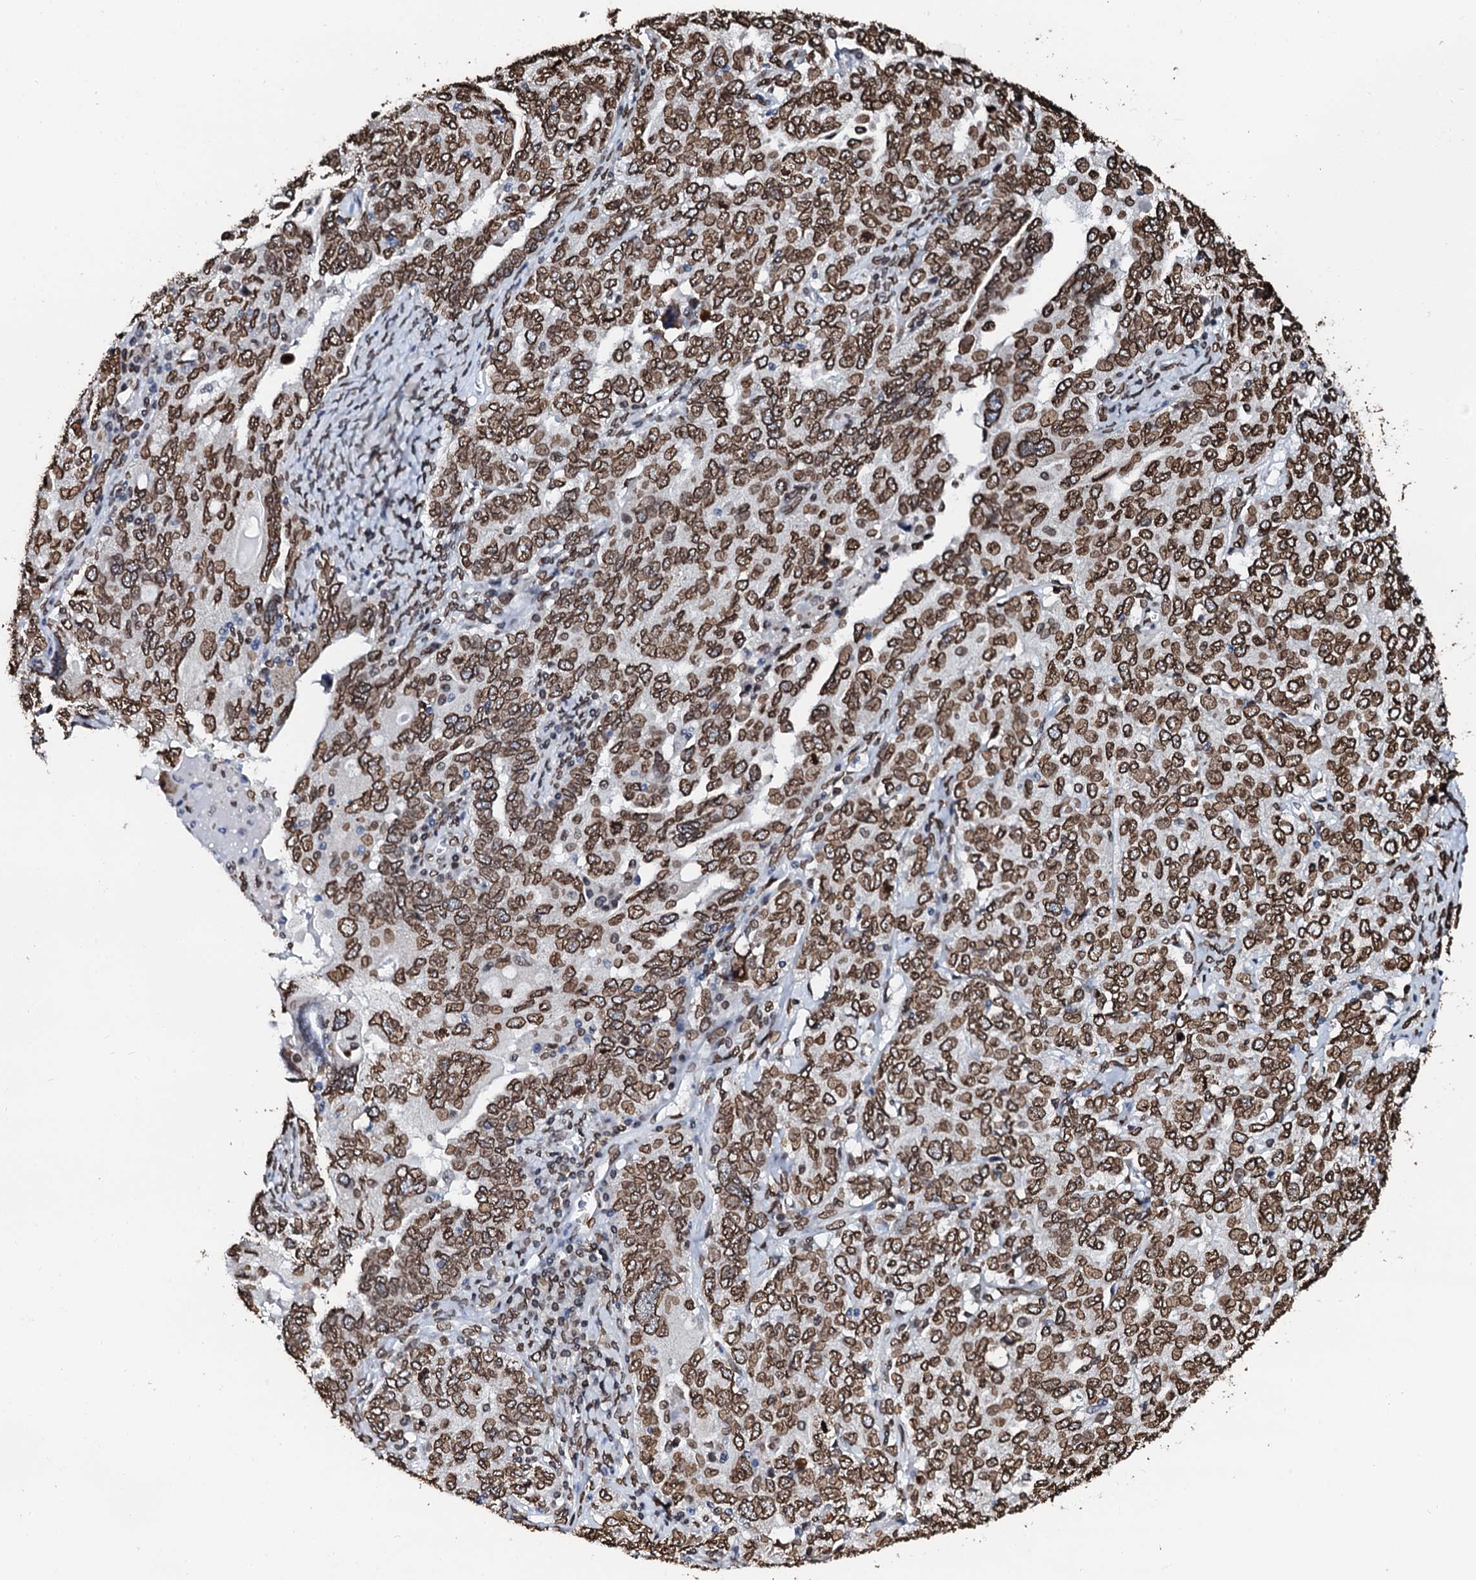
{"staining": {"intensity": "strong", "quantity": ">75%", "location": "cytoplasmic/membranous,nuclear"}, "tissue": "ovarian cancer", "cell_type": "Tumor cells", "image_type": "cancer", "snomed": [{"axis": "morphology", "description": "Carcinoma, endometroid"}, {"axis": "topography", "description": "Ovary"}], "caption": "This histopathology image displays endometroid carcinoma (ovarian) stained with IHC to label a protein in brown. The cytoplasmic/membranous and nuclear of tumor cells show strong positivity for the protein. Nuclei are counter-stained blue.", "gene": "KATNAL2", "patient": {"sex": "female", "age": 62}}